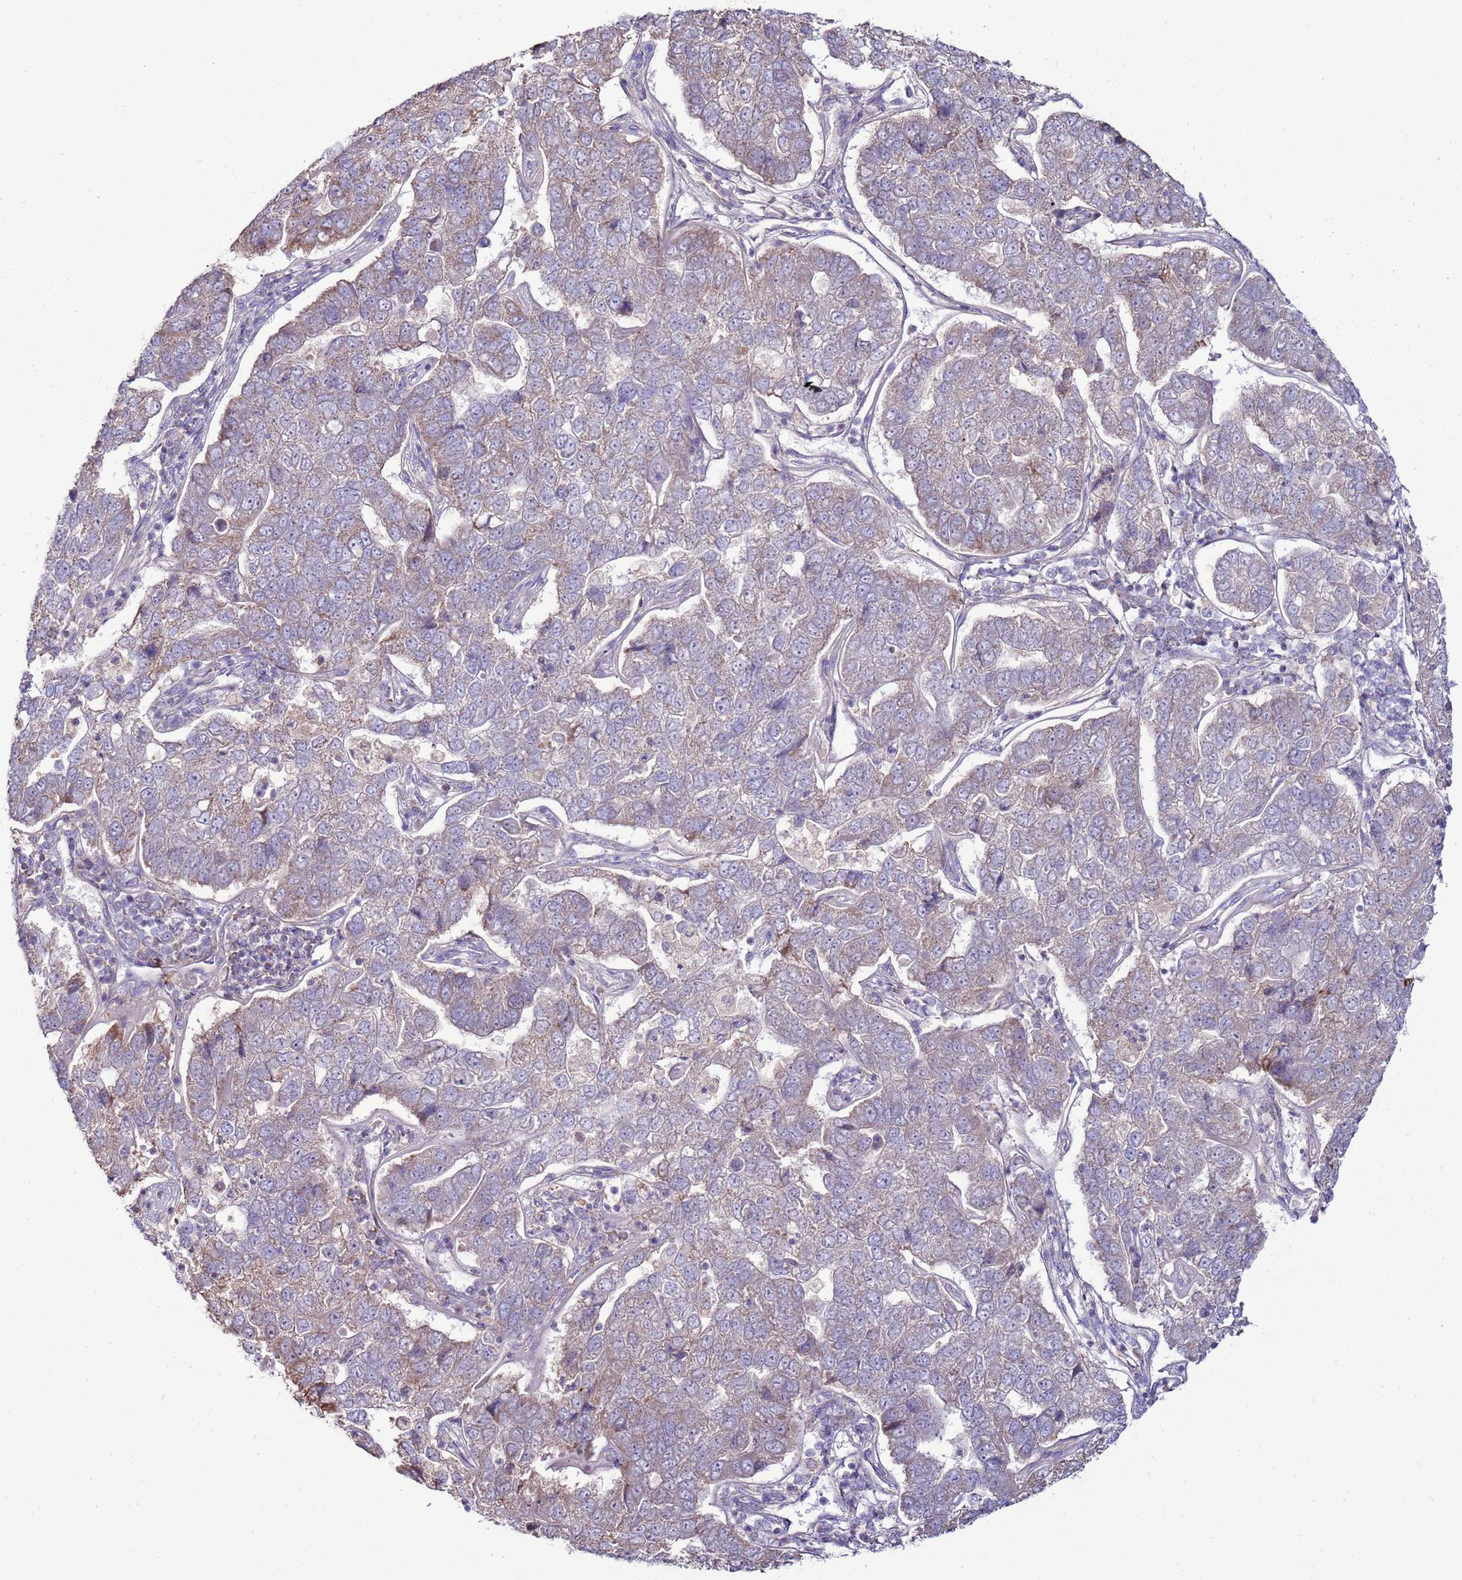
{"staining": {"intensity": "weak", "quantity": "<25%", "location": "cytoplasmic/membranous"}, "tissue": "pancreatic cancer", "cell_type": "Tumor cells", "image_type": "cancer", "snomed": [{"axis": "morphology", "description": "Adenocarcinoma, NOS"}, {"axis": "topography", "description": "Pancreas"}], "caption": "The micrograph reveals no staining of tumor cells in adenocarcinoma (pancreatic).", "gene": "TRAPPC4", "patient": {"sex": "female", "age": 61}}